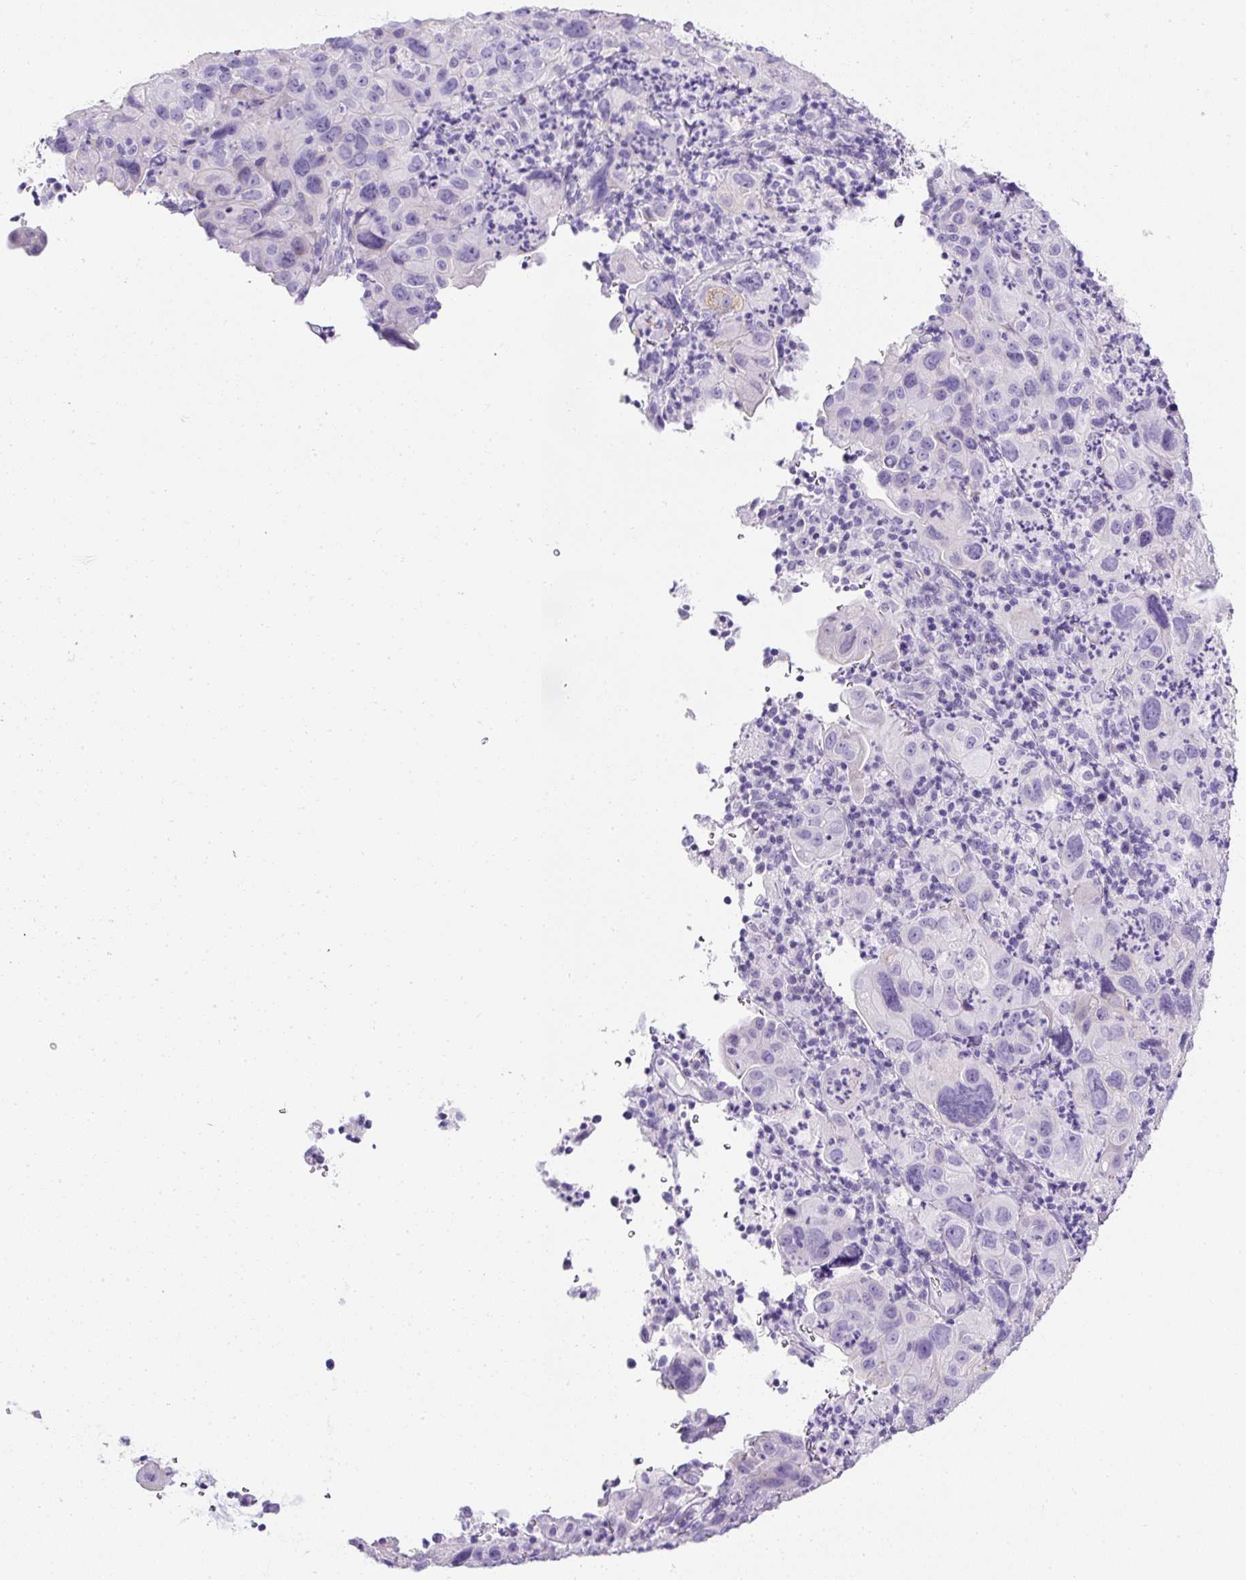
{"staining": {"intensity": "negative", "quantity": "none", "location": "none"}, "tissue": "cervical cancer", "cell_type": "Tumor cells", "image_type": "cancer", "snomed": [{"axis": "morphology", "description": "Squamous cell carcinoma, NOS"}, {"axis": "topography", "description": "Cervix"}], "caption": "DAB (3,3'-diaminobenzidine) immunohistochemical staining of human cervical cancer (squamous cell carcinoma) reveals no significant positivity in tumor cells.", "gene": "C2CD4C", "patient": {"sex": "female", "age": 44}}